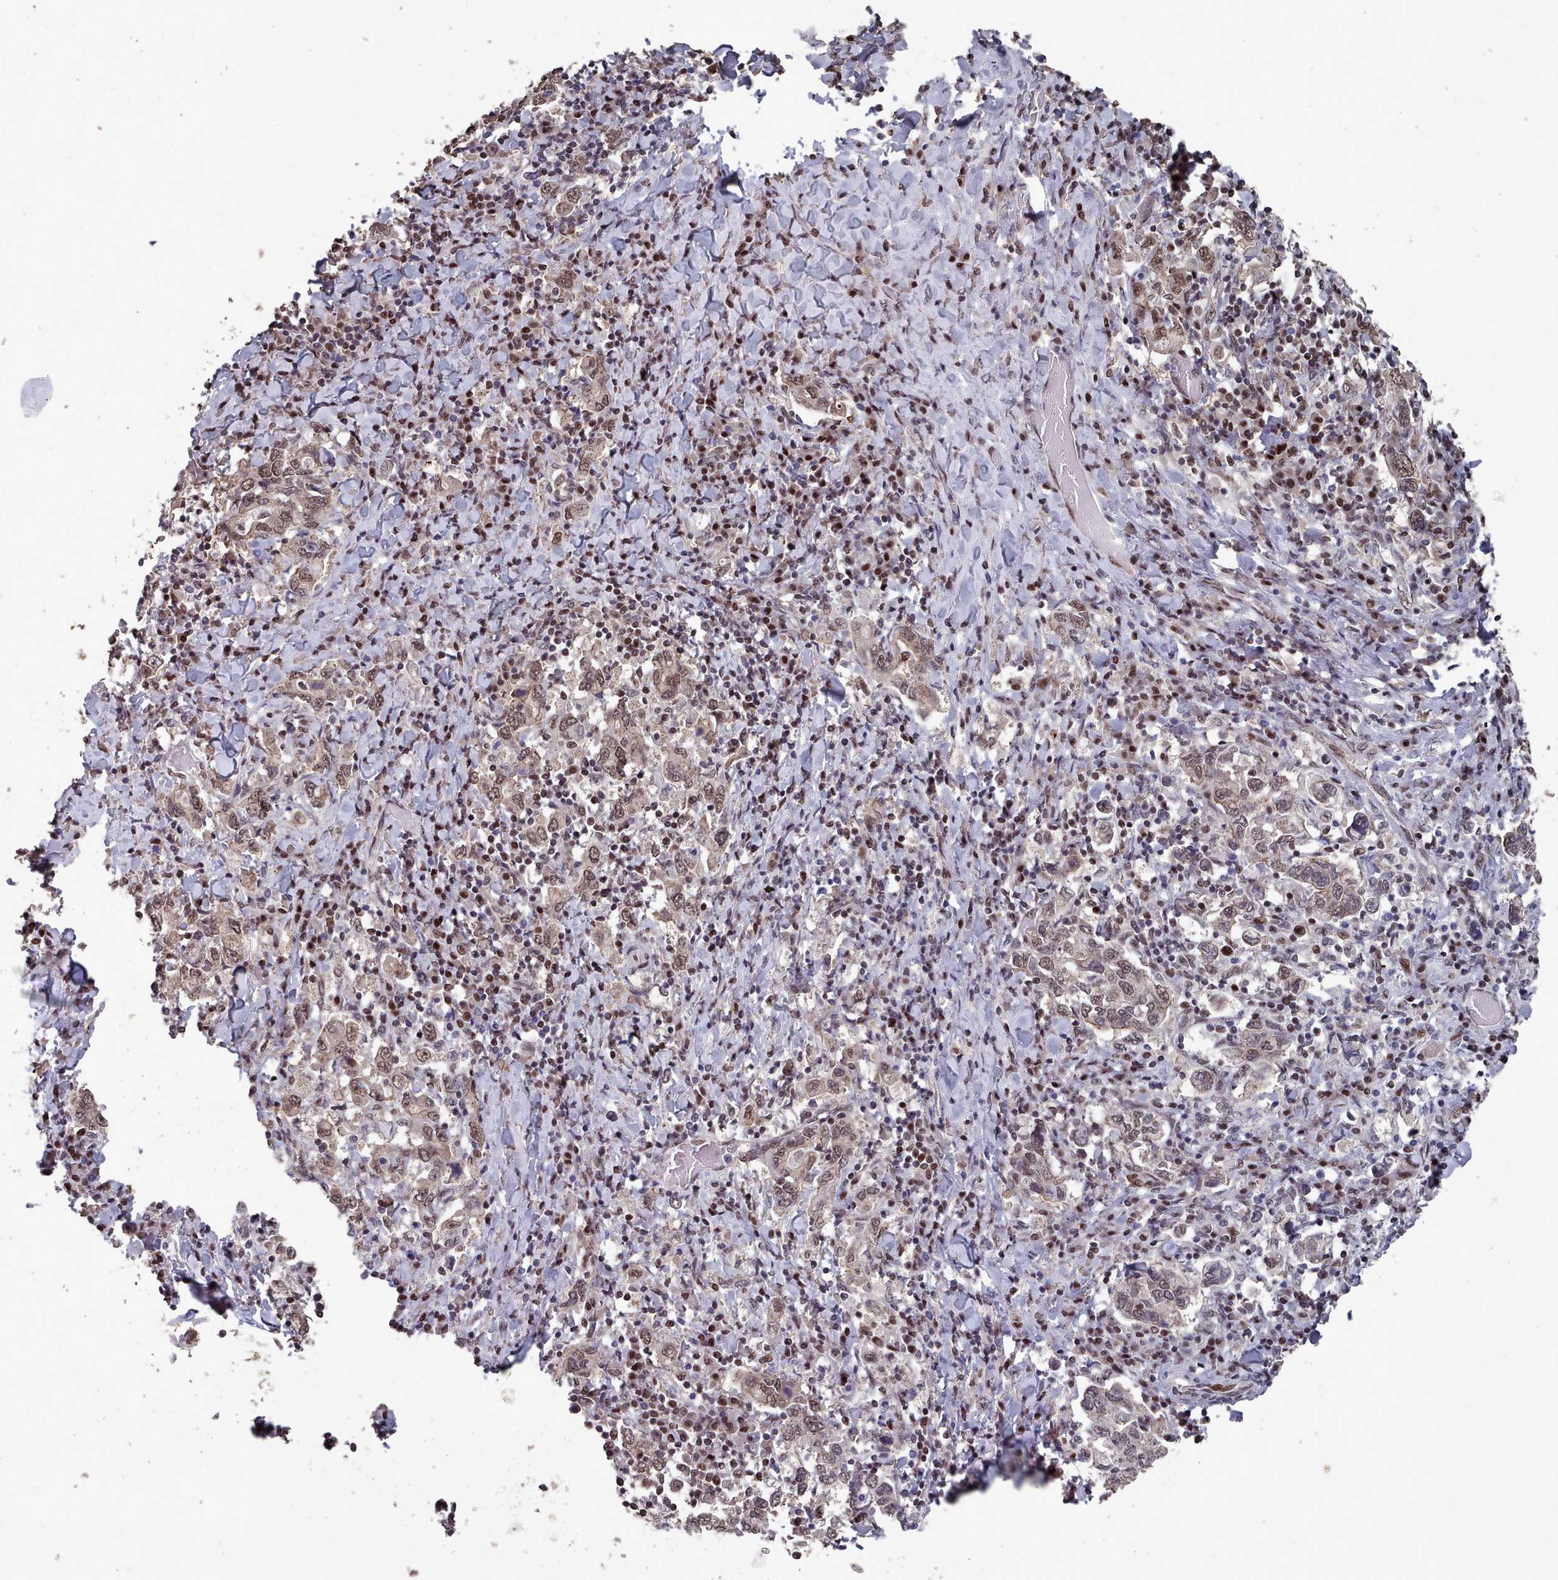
{"staining": {"intensity": "moderate", "quantity": "25%-75%", "location": "nuclear"}, "tissue": "stomach cancer", "cell_type": "Tumor cells", "image_type": "cancer", "snomed": [{"axis": "morphology", "description": "Adenocarcinoma, NOS"}, {"axis": "topography", "description": "Stomach, upper"}], "caption": "About 25%-75% of tumor cells in human stomach adenocarcinoma exhibit moderate nuclear protein staining as visualized by brown immunohistochemical staining.", "gene": "PNRC2", "patient": {"sex": "male", "age": 62}}